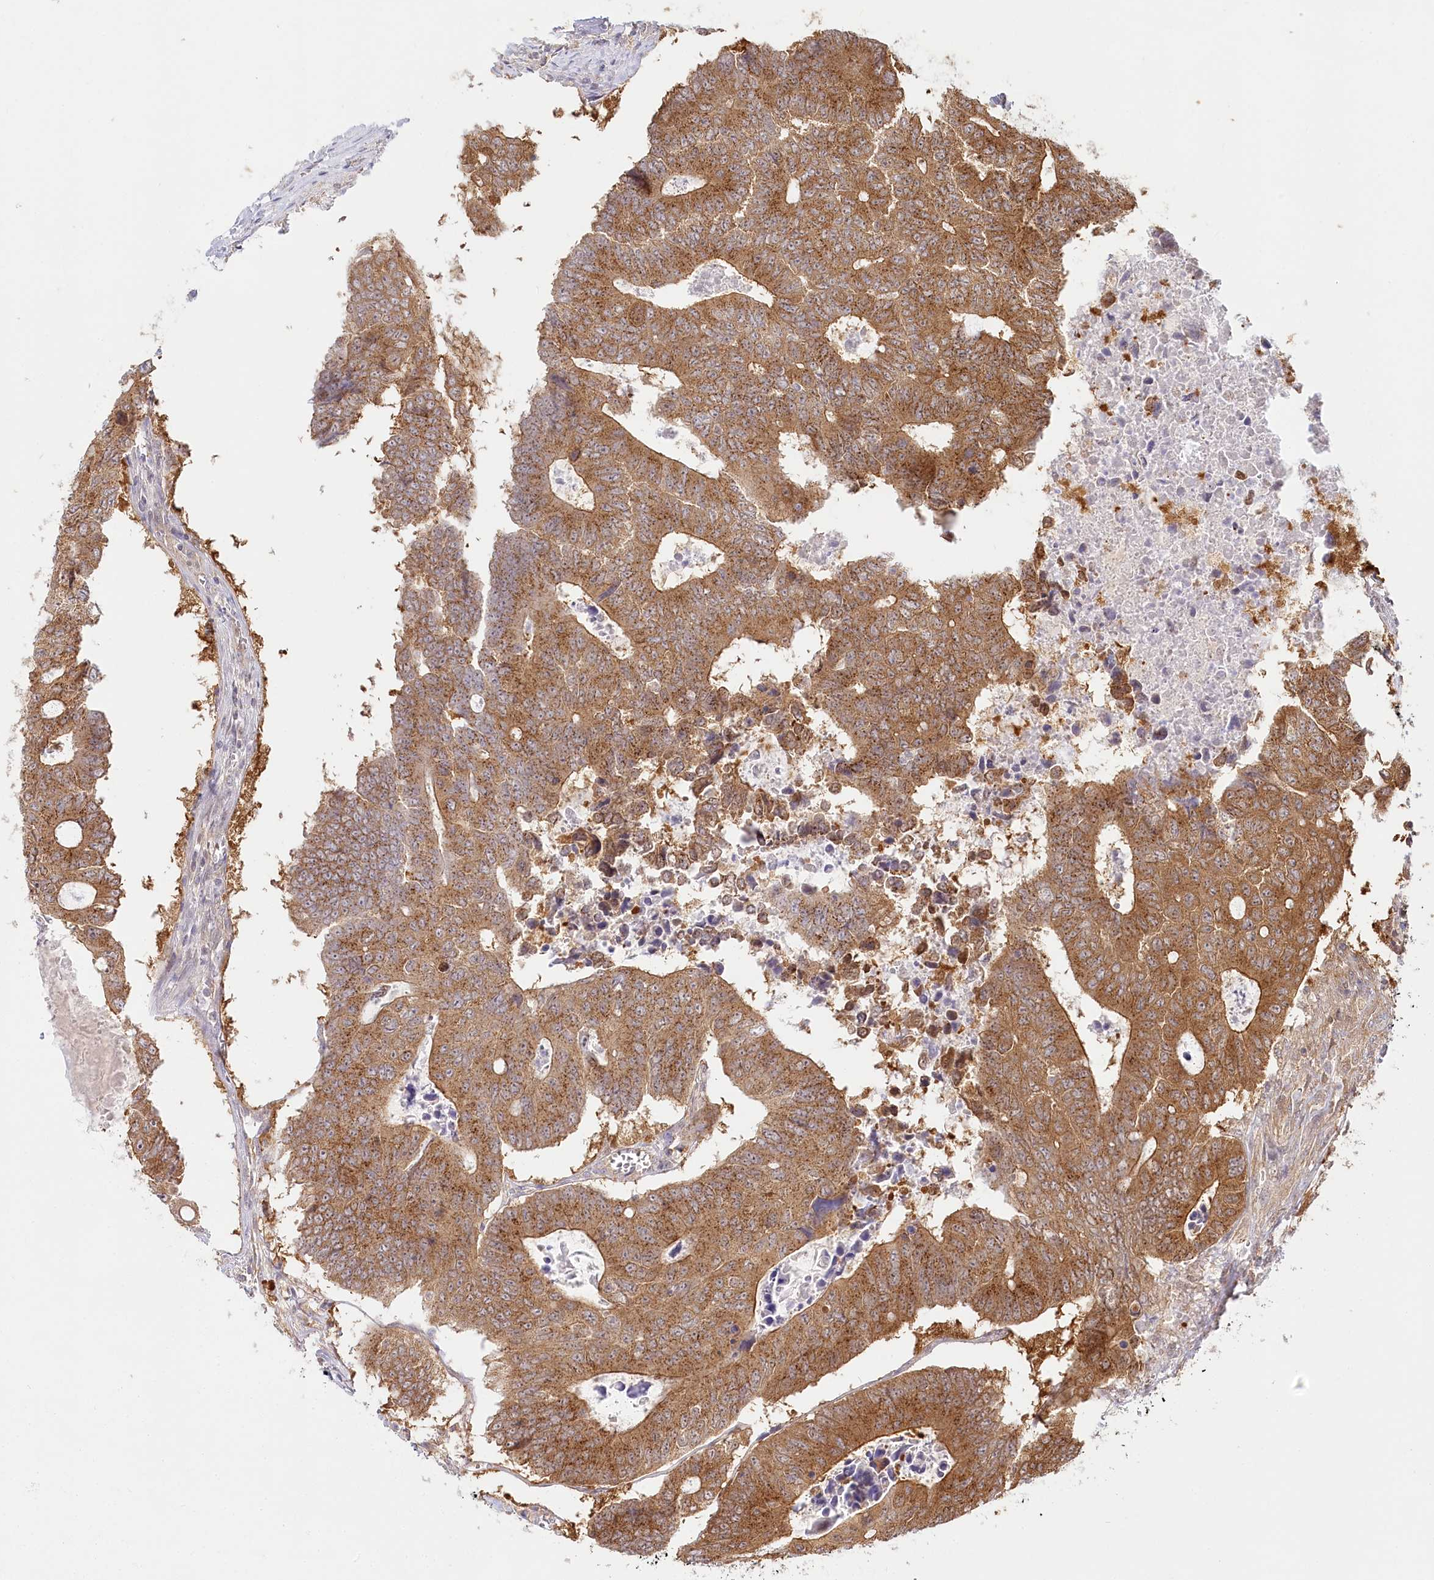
{"staining": {"intensity": "moderate", "quantity": ">75%", "location": "cytoplasmic/membranous"}, "tissue": "colorectal cancer", "cell_type": "Tumor cells", "image_type": "cancer", "snomed": [{"axis": "morphology", "description": "Adenocarcinoma, NOS"}, {"axis": "topography", "description": "Colon"}], "caption": "Protein staining of colorectal cancer tissue reveals moderate cytoplasmic/membranous positivity in about >75% of tumor cells.", "gene": "INPP4B", "patient": {"sex": "male", "age": 87}}